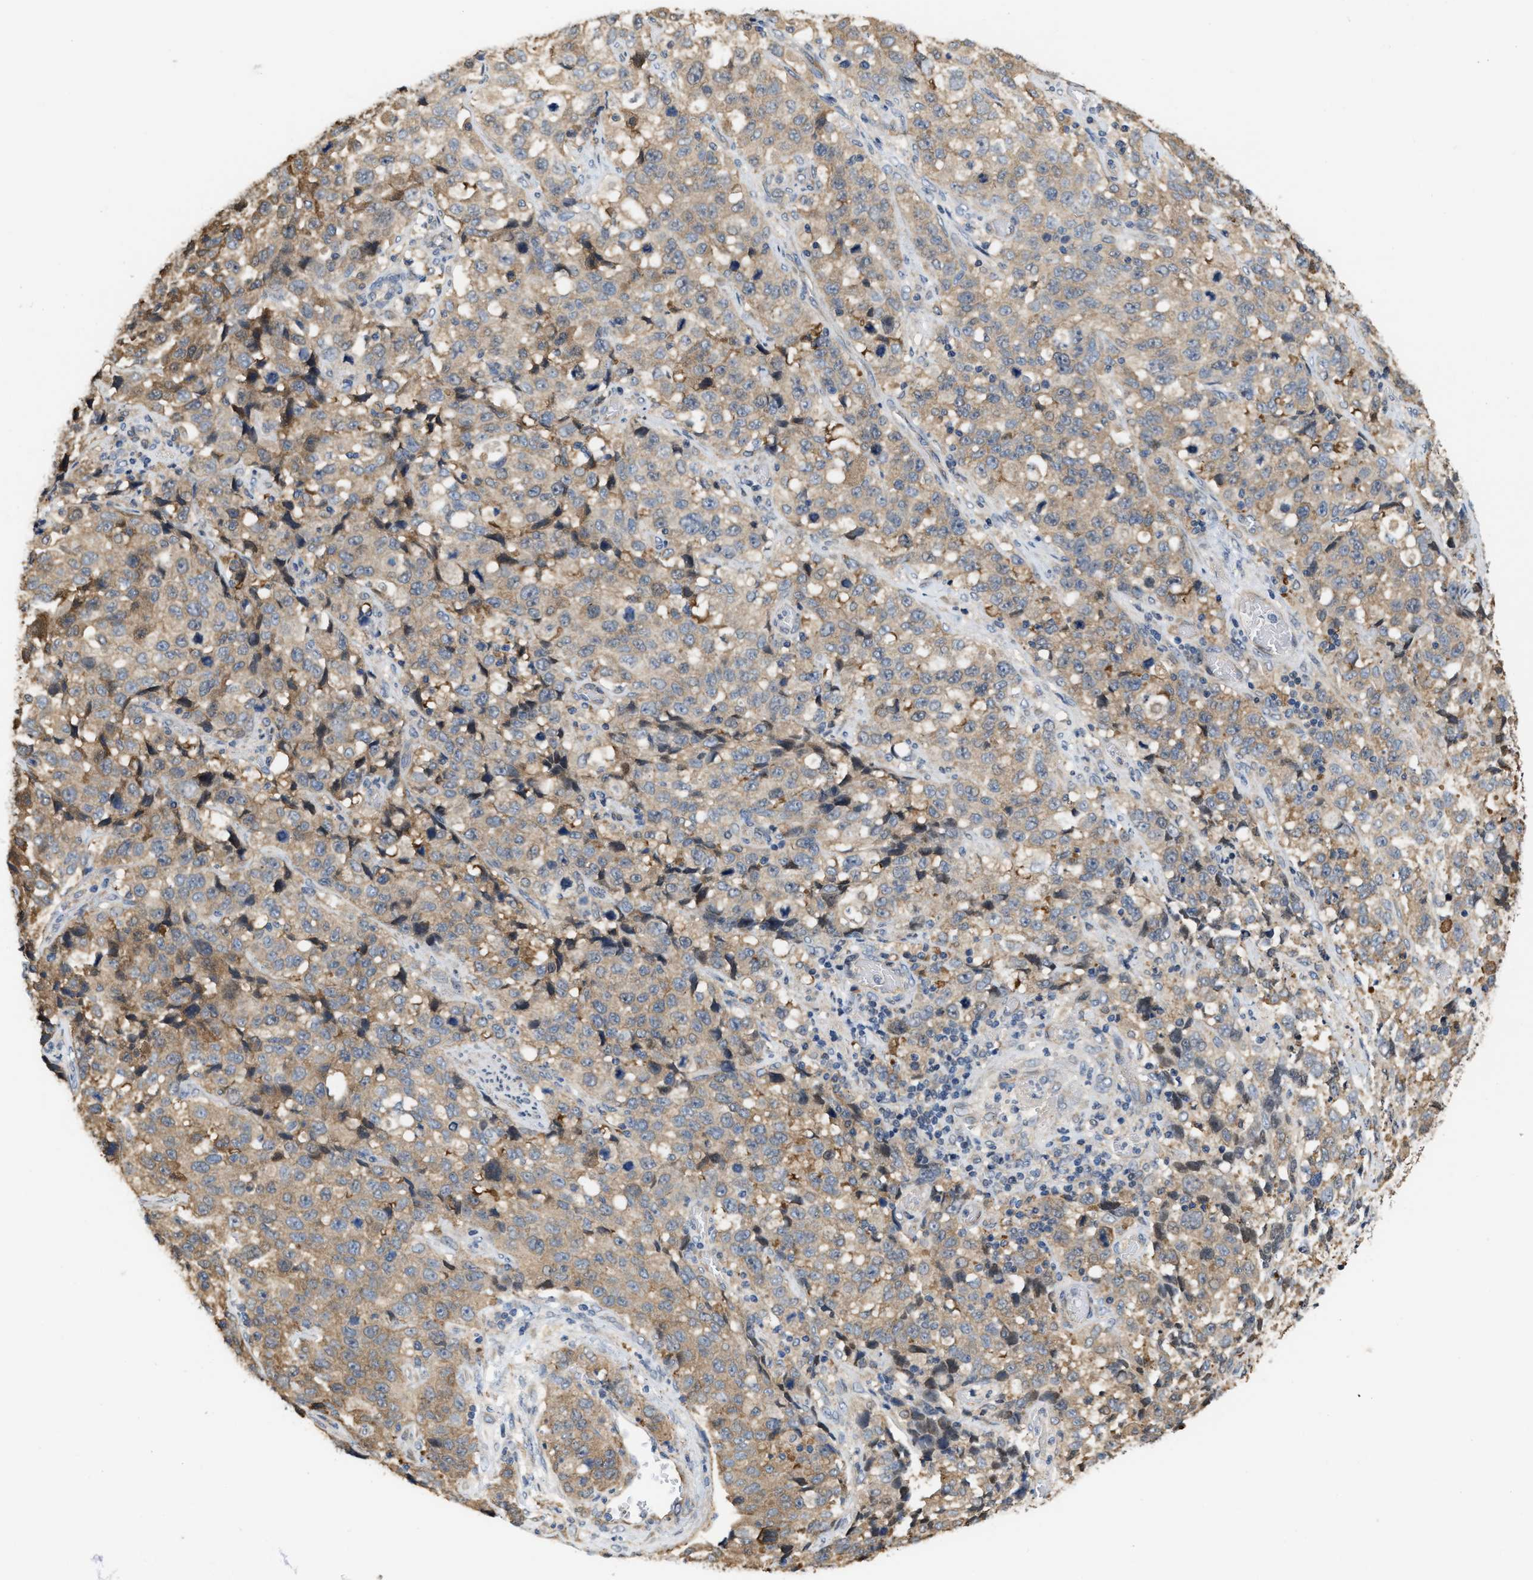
{"staining": {"intensity": "moderate", "quantity": ">75%", "location": "cytoplasmic/membranous"}, "tissue": "stomach cancer", "cell_type": "Tumor cells", "image_type": "cancer", "snomed": [{"axis": "morphology", "description": "Normal tissue, NOS"}, {"axis": "morphology", "description": "Adenocarcinoma, NOS"}, {"axis": "topography", "description": "Stomach"}], "caption": "Immunohistochemistry staining of adenocarcinoma (stomach), which reveals medium levels of moderate cytoplasmic/membranous positivity in approximately >75% of tumor cells indicating moderate cytoplasmic/membranous protein expression. The staining was performed using DAB (brown) for protein detection and nuclei were counterstained in hematoxylin (blue).", "gene": "CSNK1A1", "patient": {"sex": "male", "age": 48}}